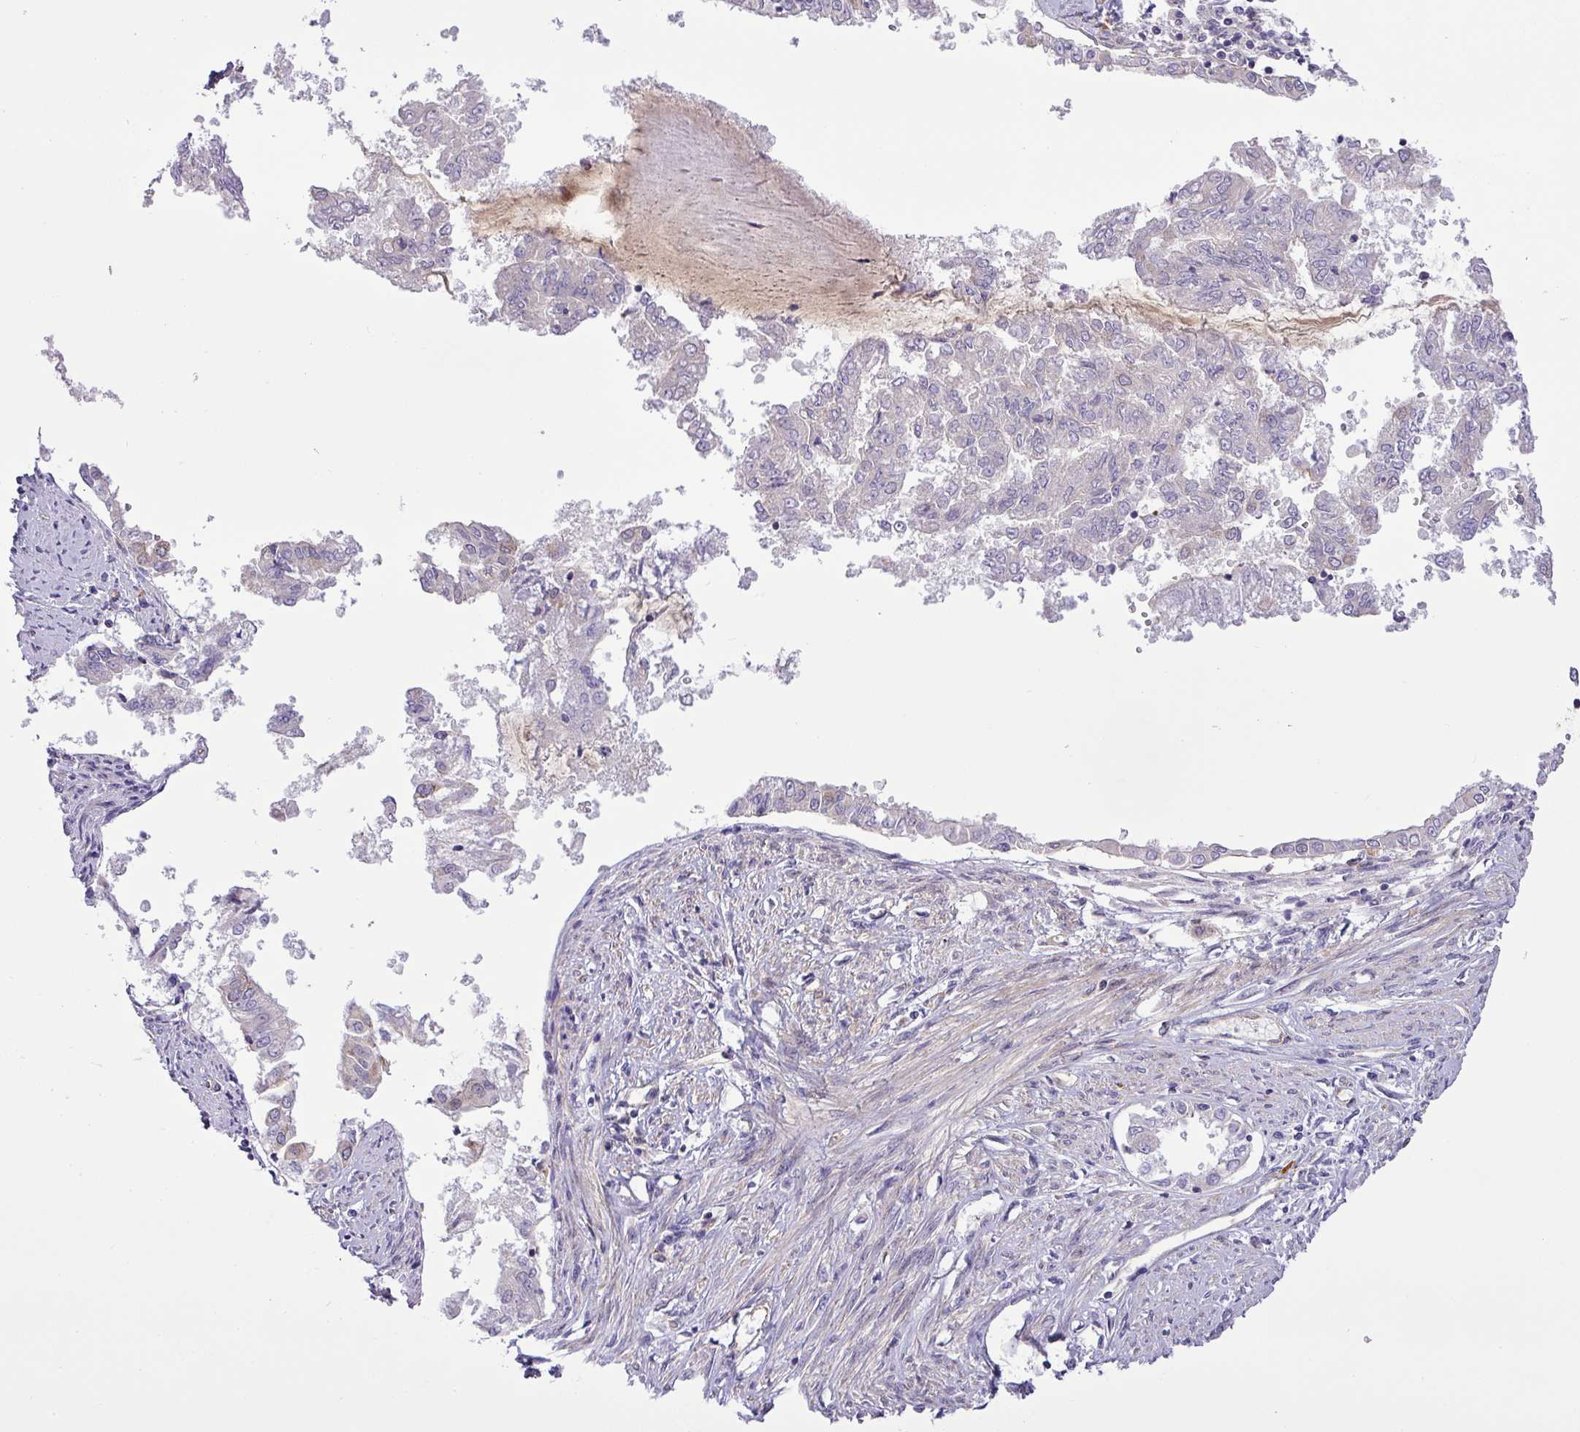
{"staining": {"intensity": "moderate", "quantity": "25%-75%", "location": "cytoplasmic/membranous"}, "tissue": "endometrial cancer", "cell_type": "Tumor cells", "image_type": "cancer", "snomed": [{"axis": "morphology", "description": "Adenocarcinoma, NOS"}, {"axis": "topography", "description": "Endometrium"}], "caption": "Adenocarcinoma (endometrial) tissue demonstrates moderate cytoplasmic/membranous staining in about 25%-75% of tumor cells, visualized by immunohistochemistry.", "gene": "FAM222B", "patient": {"sex": "female", "age": 76}}